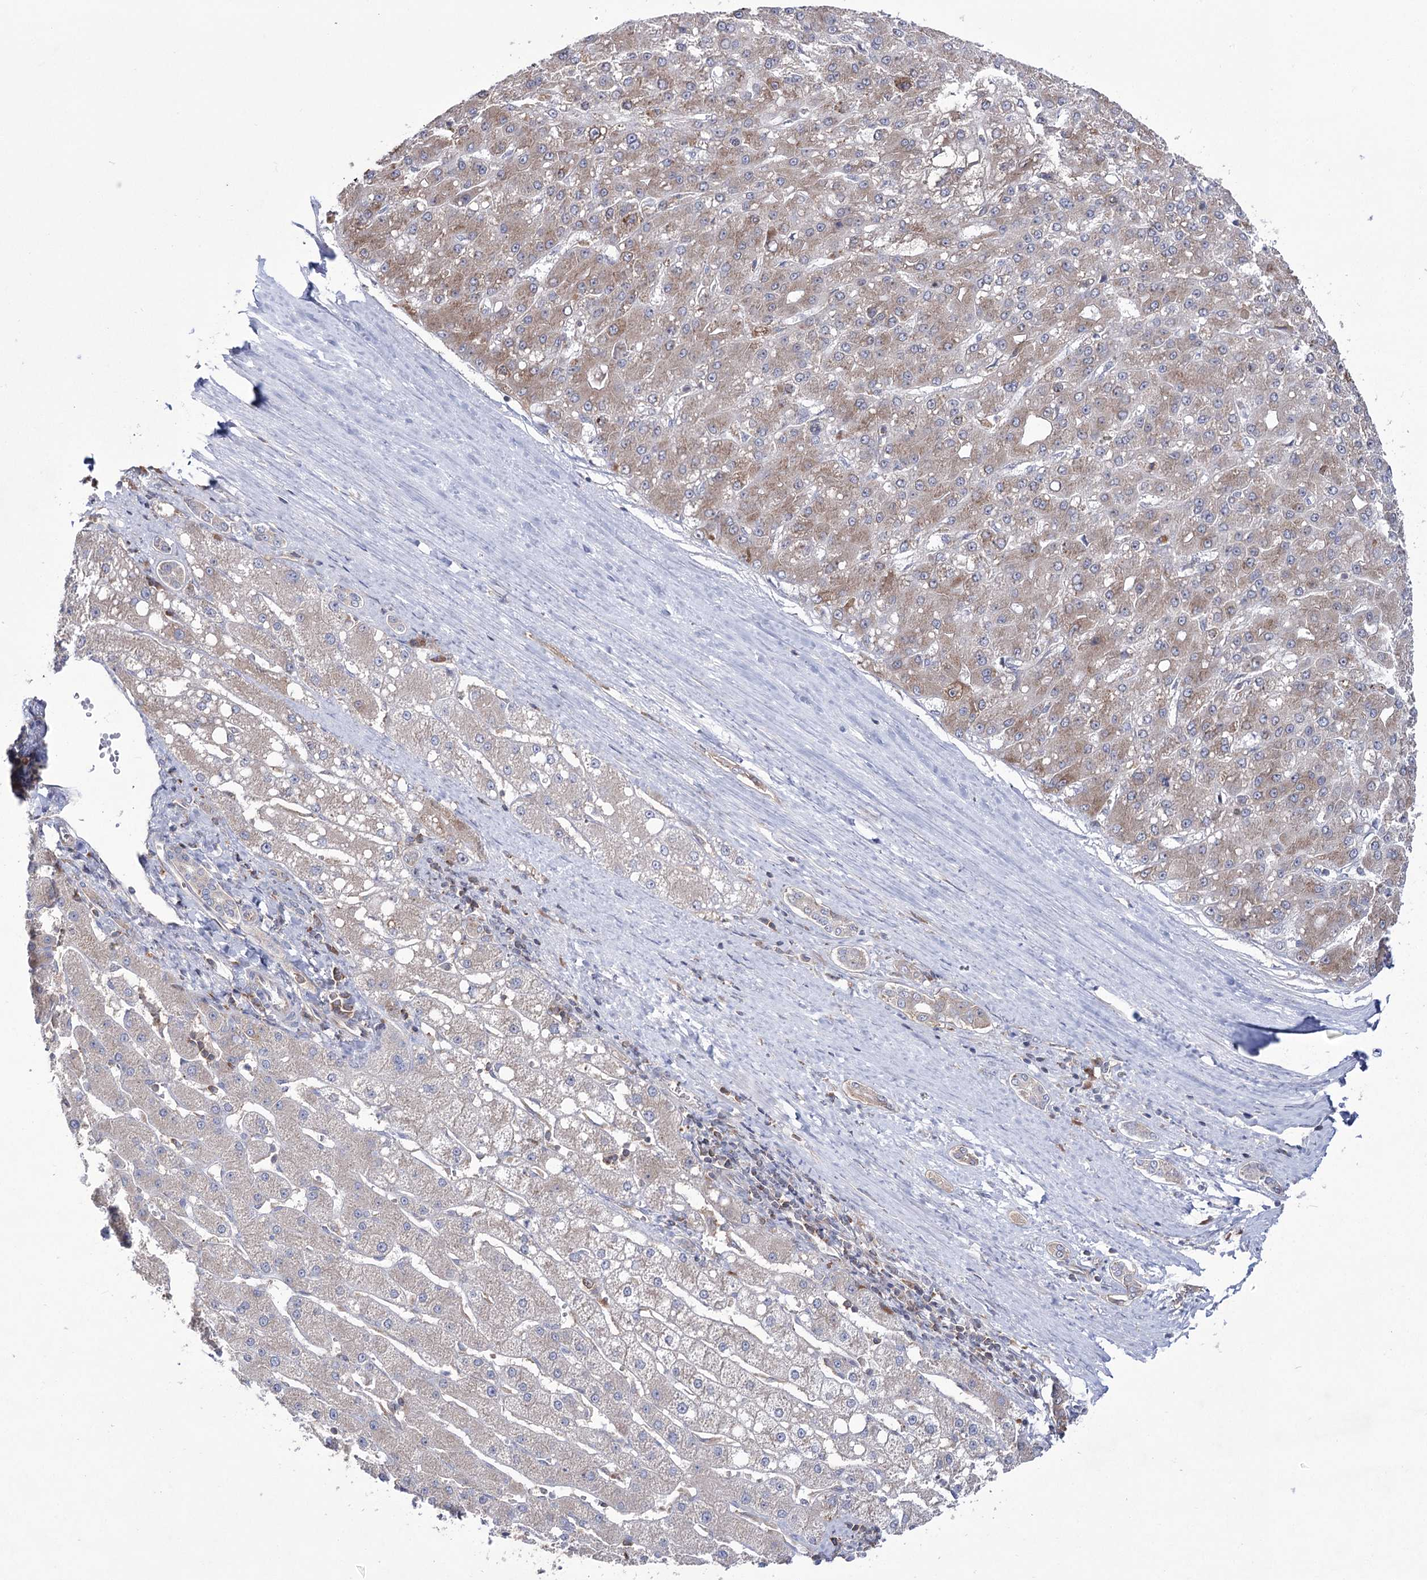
{"staining": {"intensity": "moderate", "quantity": "25%-75%", "location": "cytoplasmic/membranous"}, "tissue": "liver cancer", "cell_type": "Tumor cells", "image_type": "cancer", "snomed": [{"axis": "morphology", "description": "Carcinoma, Hepatocellular, NOS"}, {"axis": "topography", "description": "Liver"}], "caption": "Brown immunohistochemical staining in liver cancer demonstrates moderate cytoplasmic/membranous expression in about 25%-75% of tumor cells. Ihc stains the protein of interest in brown and the nuclei are stained blue.", "gene": "ZNF622", "patient": {"sex": "male", "age": 67}}